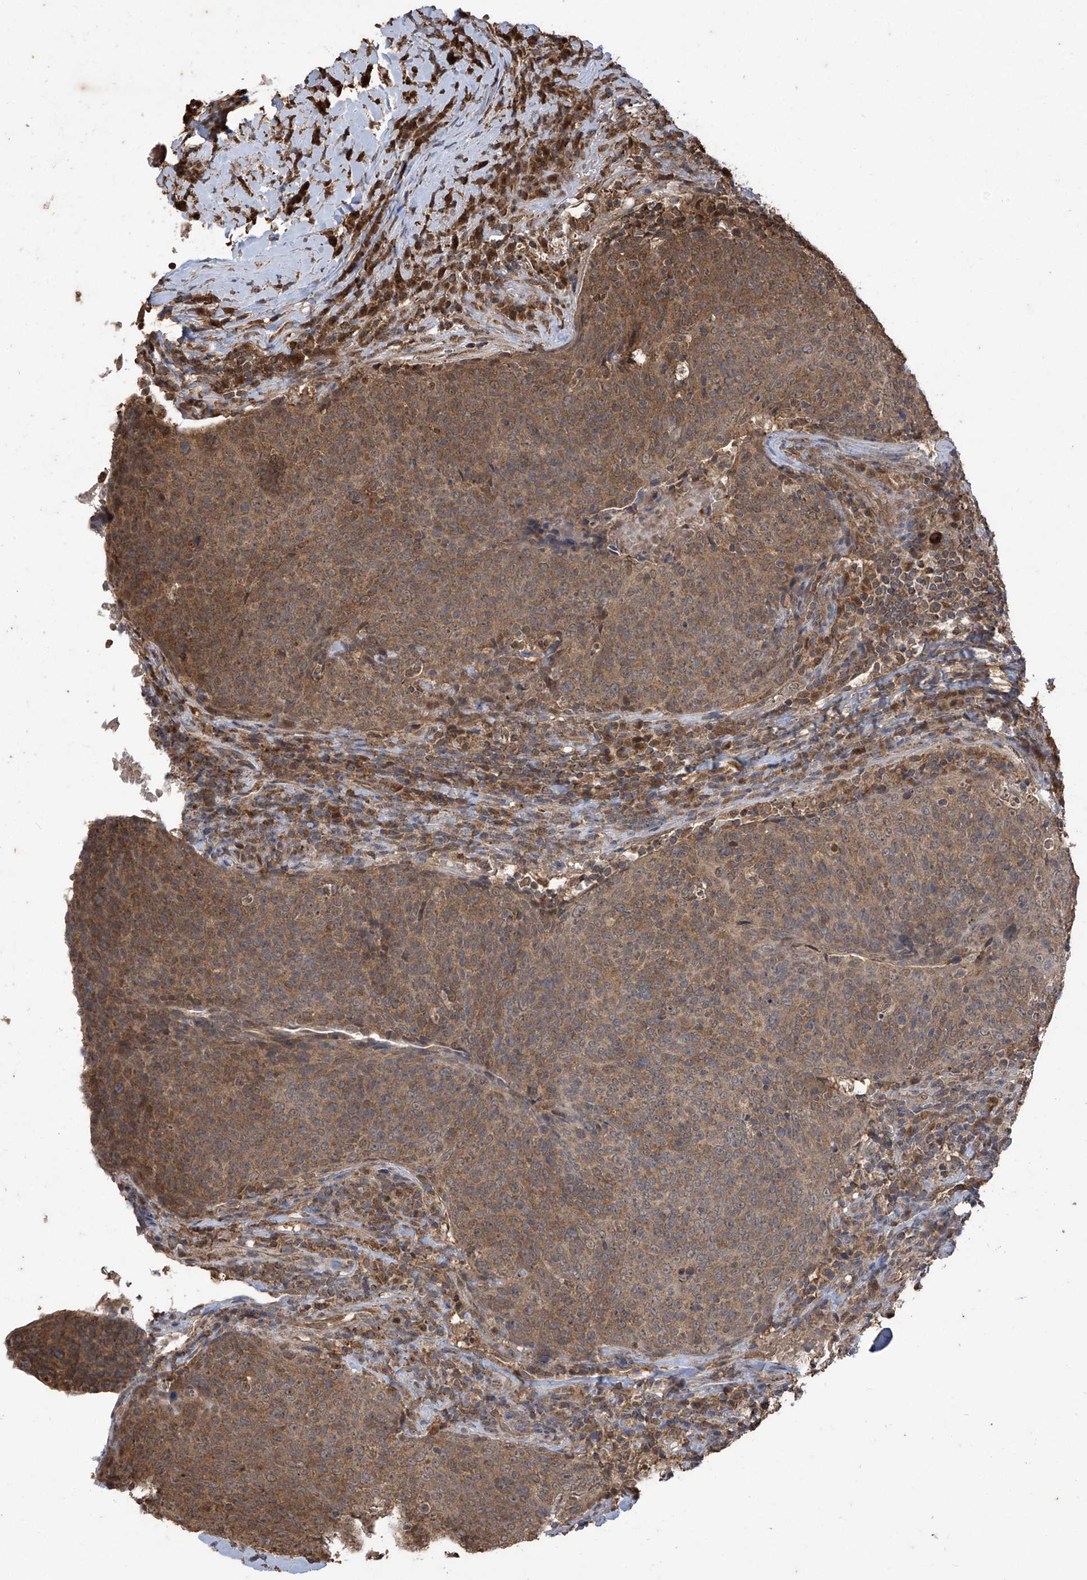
{"staining": {"intensity": "moderate", "quantity": ">75%", "location": "cytoplasmic/membranous"}, "tissue": "head and neck cancer", "cell_type": "Tumor cells", "image_type": "cancer", "snomed": [{"axis": "morphology", "description": "Squamous cell carcinoma, NOS"}, {"axis": "morphology", "description": "Squamous cell carcinoma, metastatic, NOS"}, {"axis": "topography", "description": "Lymph node"}, {"axis": "topography", "description": "Head-Neck"}], "caption": "This is an image of immunohistochemistry (IHC) staining of head and neck cancer, which shows moderate expression in the cytoplasmic/membranous of tumor cells.", "gene": "PNPT1", "patient": {"sex": "male", "age": 62}}